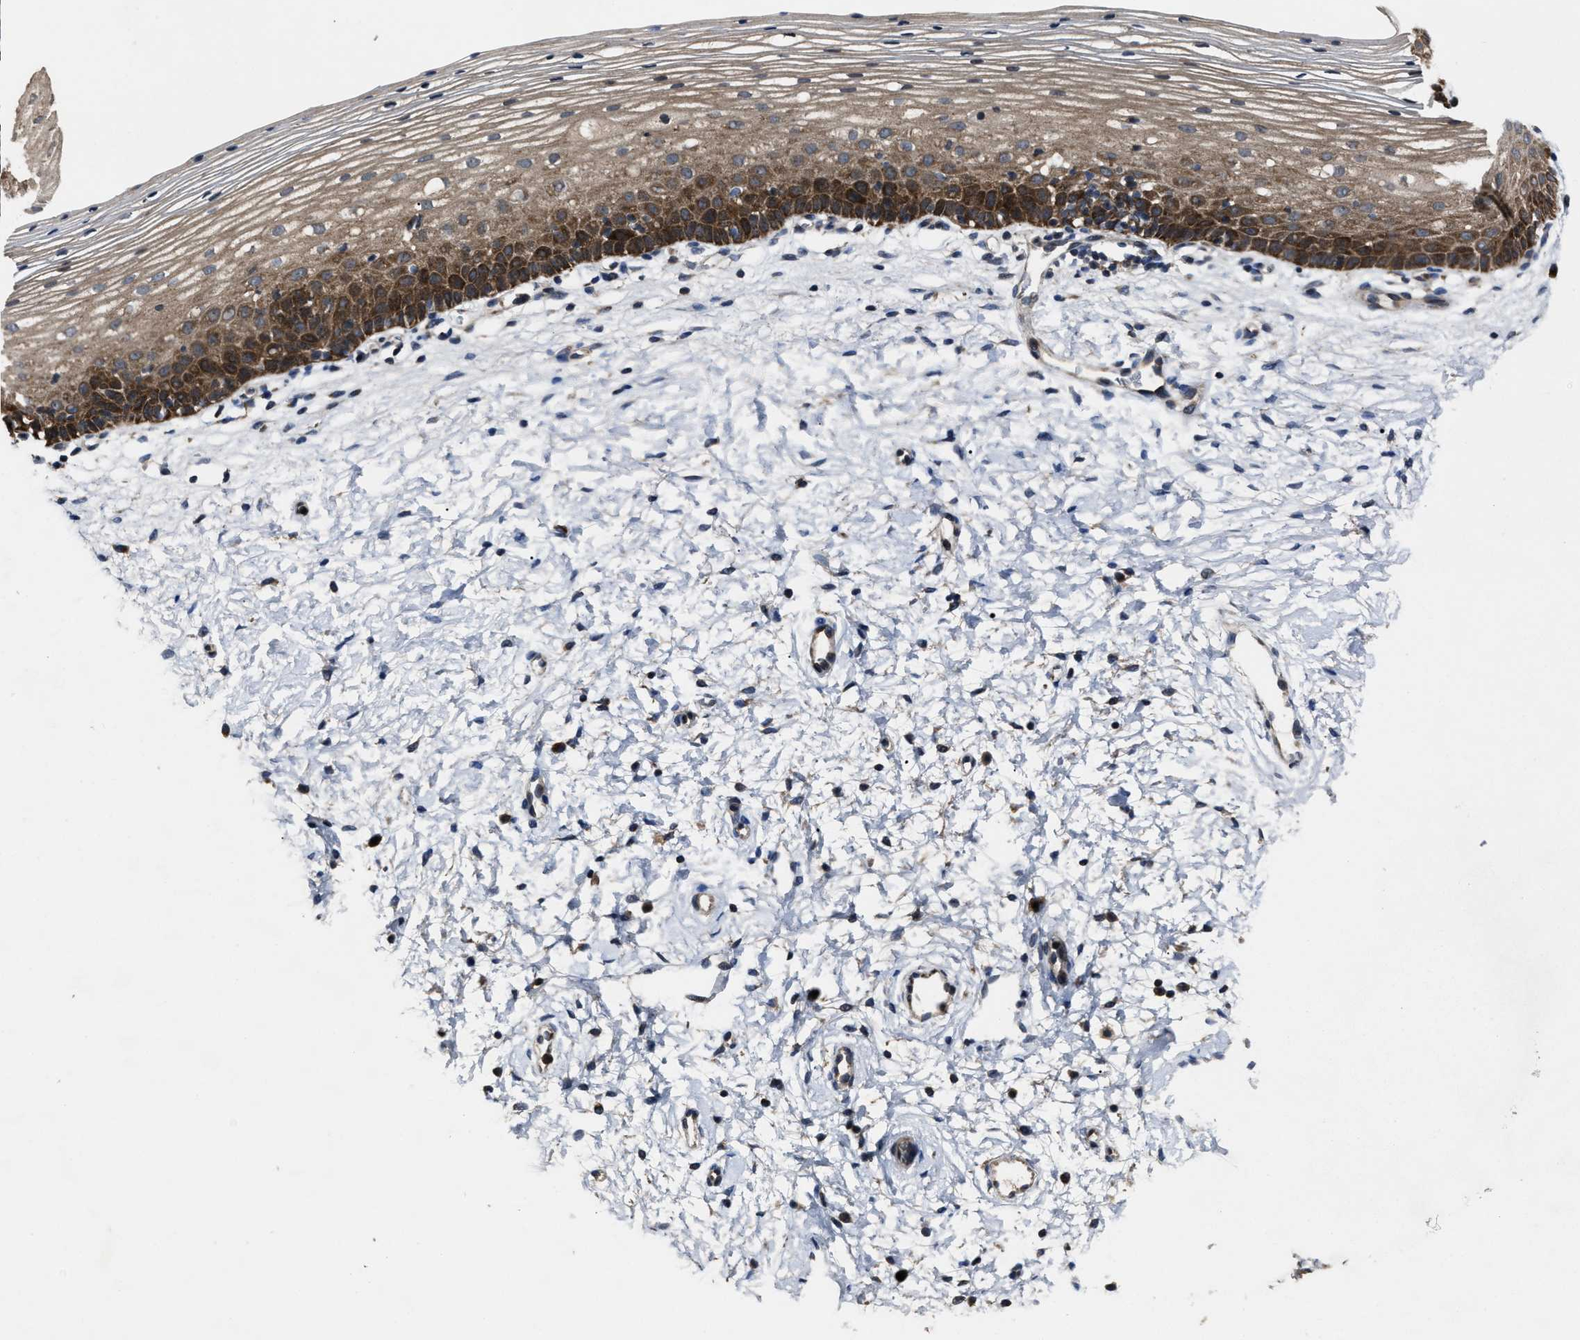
{"staining": {"intensity": "weak", "quantity": ">75%", "location": "cytoplasmic/membranous"}, "tissue": "cervix", "cell_type": "Glandular cells", "image_type": "normal", "snomed": [{"axis": "morphology", "description": "Normal tissue, NOS"}, {"axis": "topography", "description": "Cervix"}], "caption": "Cervix stained with DAB (3,3'-diaminobenzidine) immunohistochemistry (IHC) demonstrates low levels of weak cytoplasmic/membranous expression in about >75% of glandular cells. Using DAB (brown) and hematoxylin (blue) stains, captured at high magnification using brightfield microscopy.", "gene": "PASK", "patient": {"sex": "female", "age": 72}}